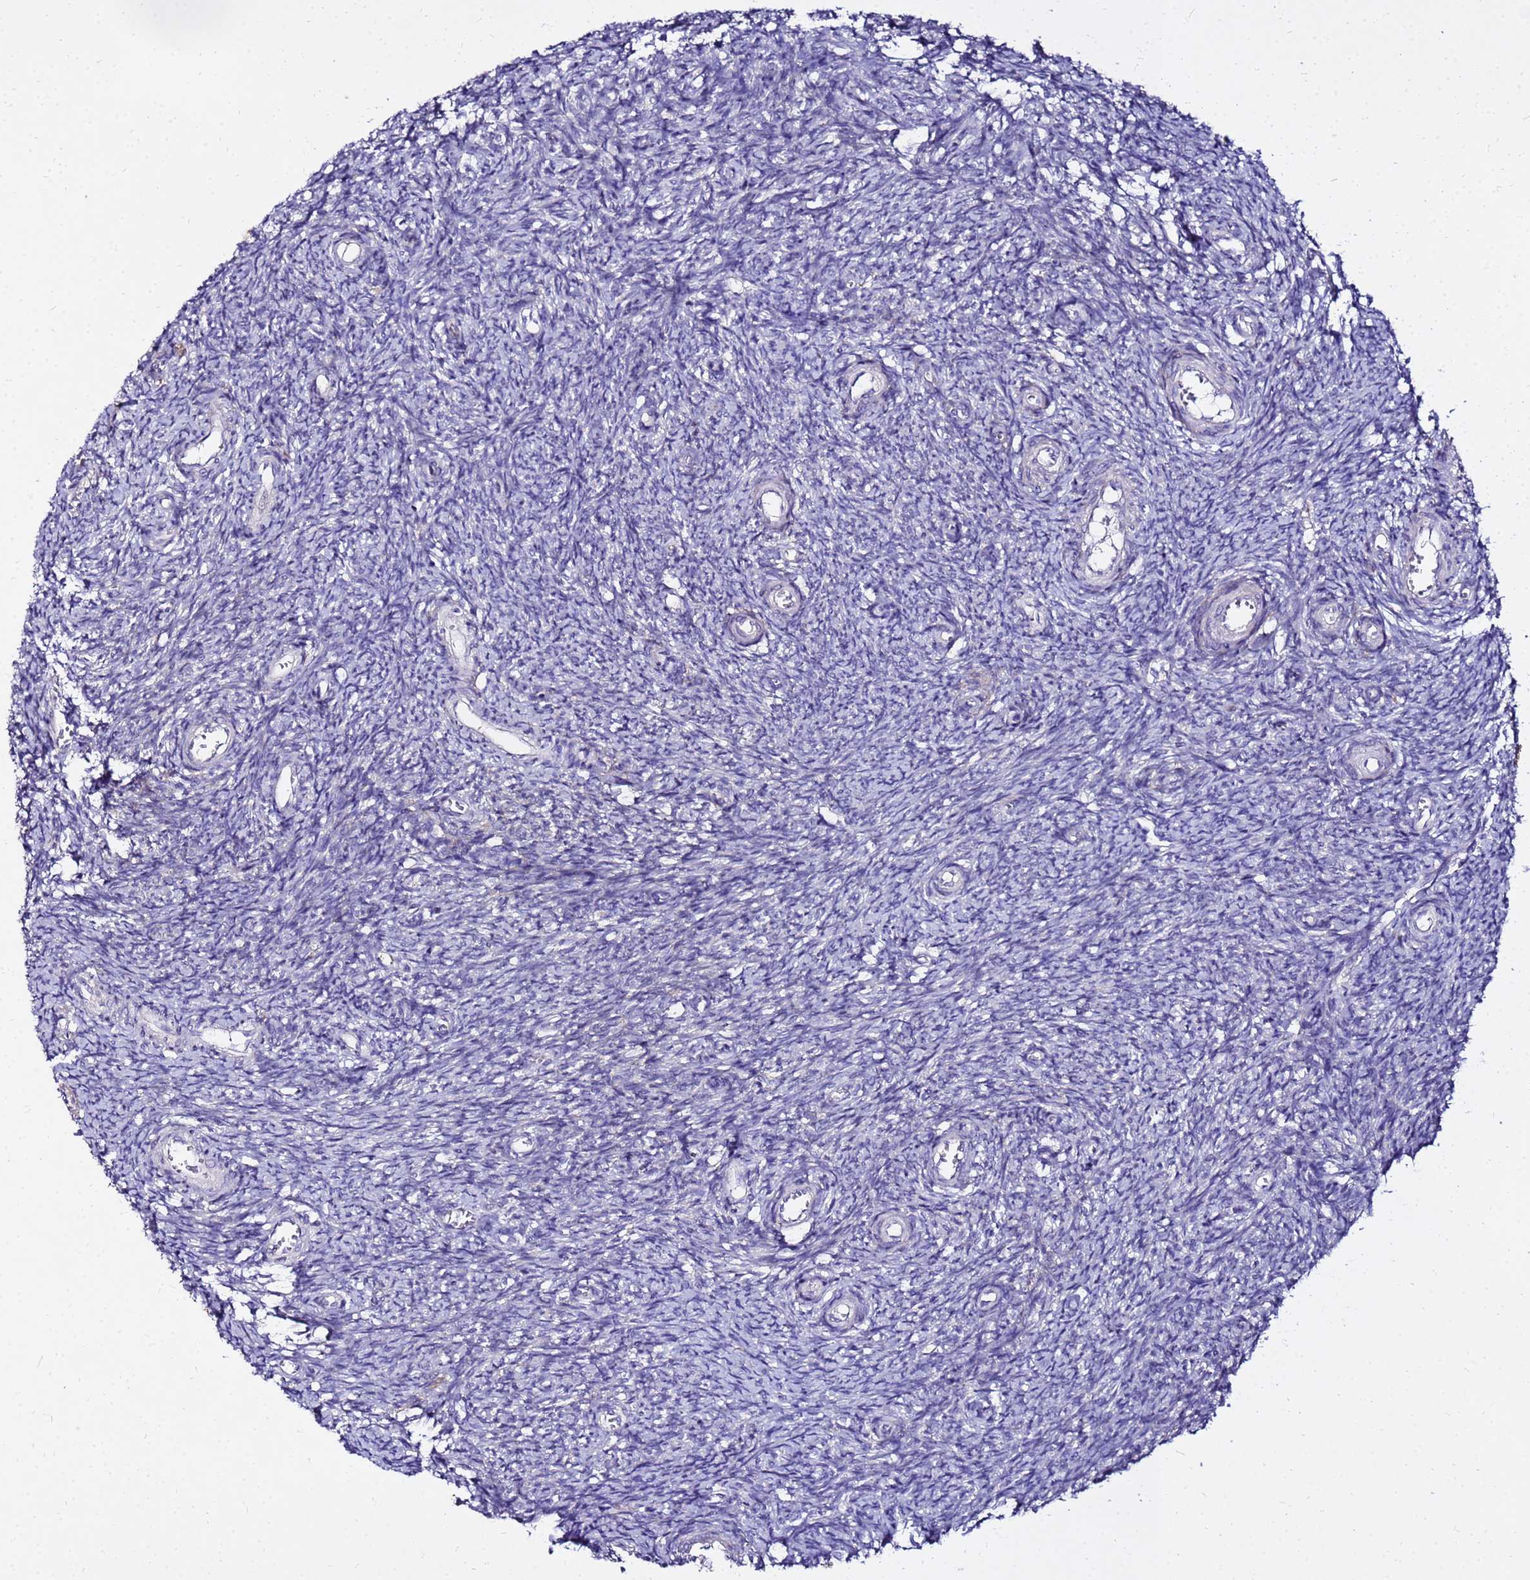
{"staining": {"intensity": "negative", "quantity": "none", "location": "none"}, "tissue": "ovary", "cell_type": "Ovarian stroma cells", "image_type": "normal", "snomed": [{"axis": "morphology", "description": "Normal tissue, NOS"}, {"axis": "topography", "description": "Ovary"}], "caption": "Immunohistochemistry of normal ovary exhibits no positivity in ovarian stroma cells.", "gene": "COX14", "patient": {"sex": "female", "age": 44}}